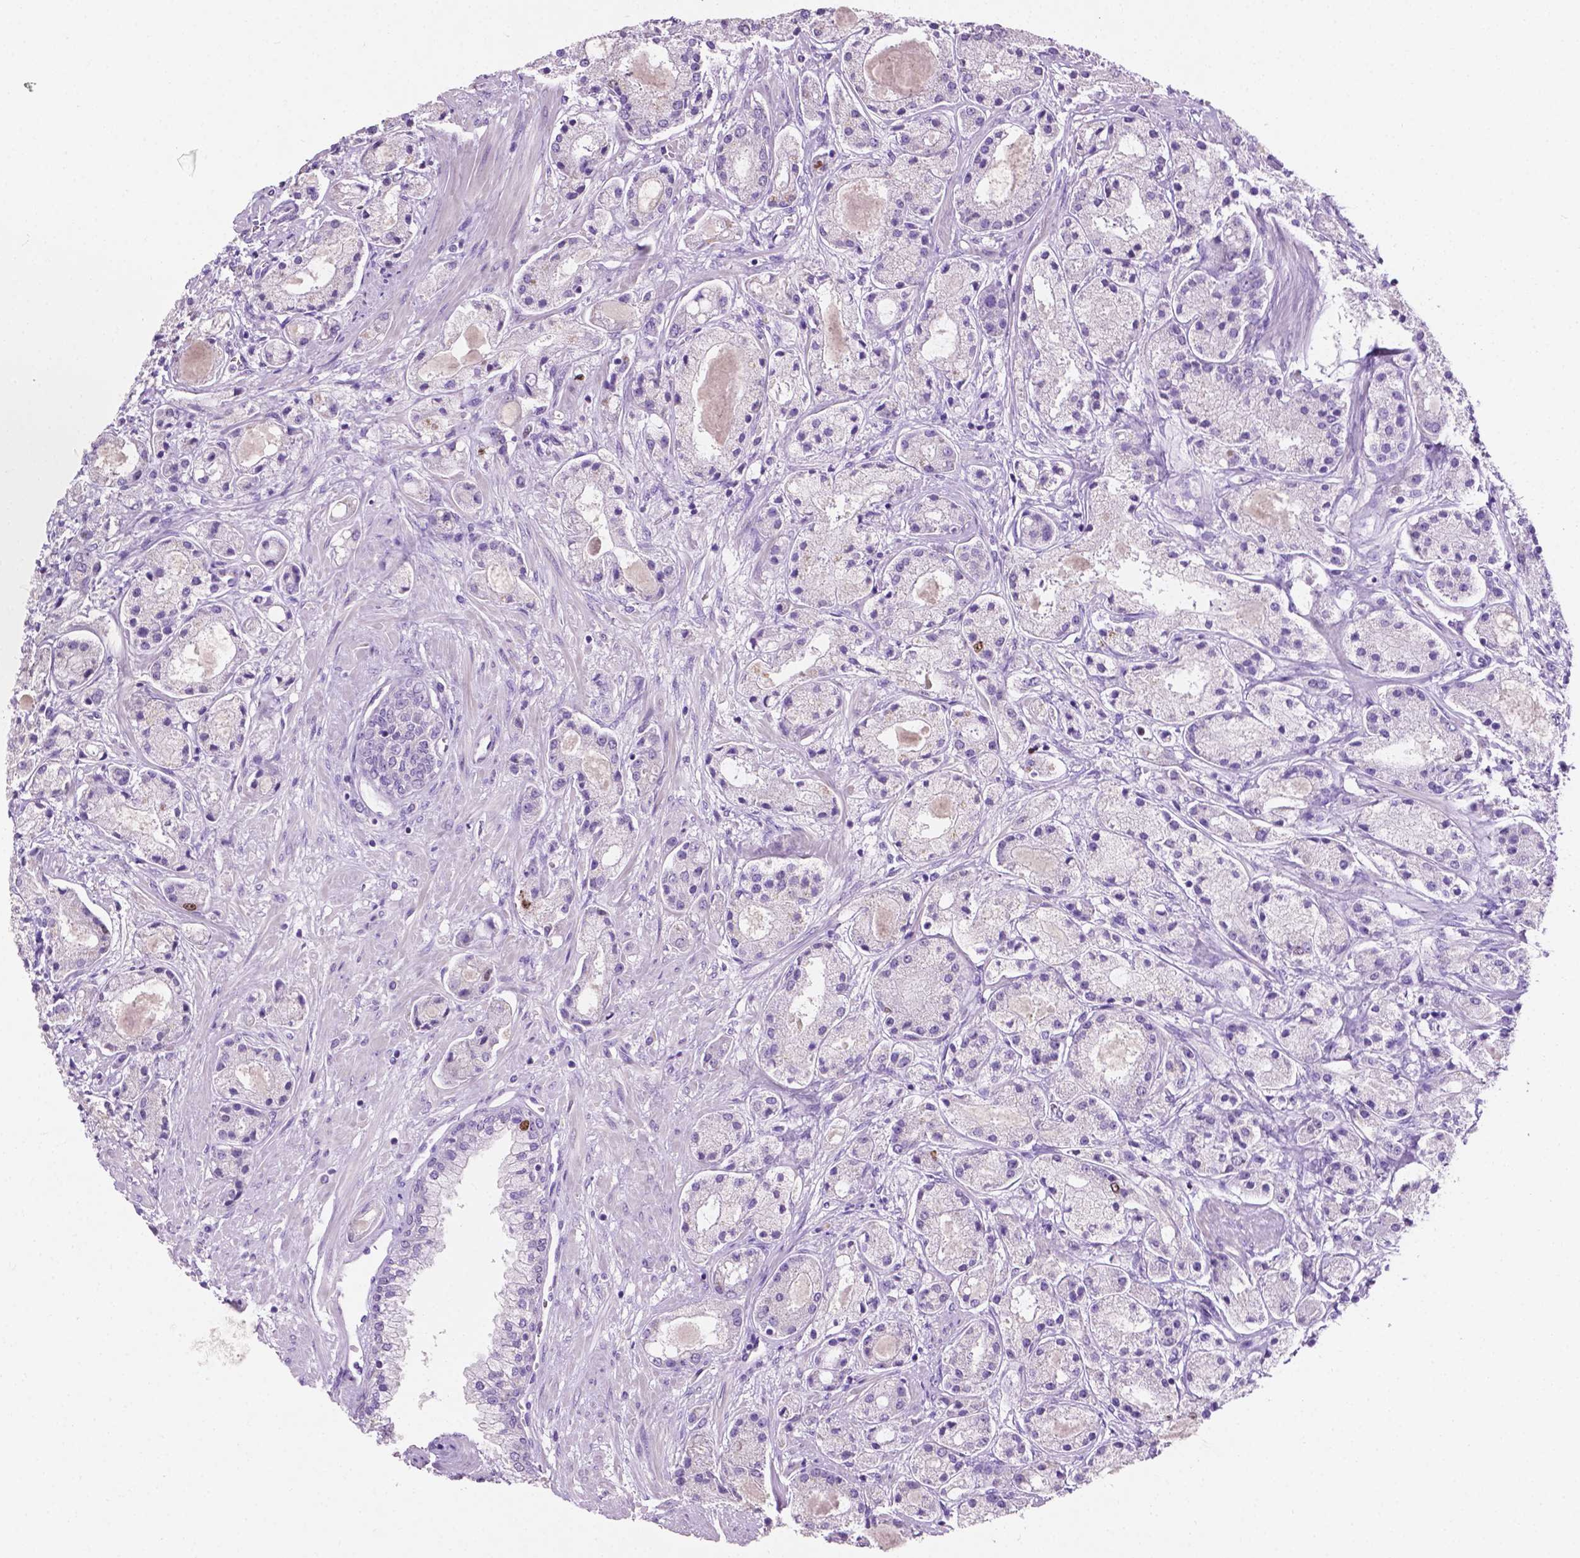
{"staining": {"intensity": "negative", "quantity": "none", "location": "none"}, "tissue": "prostate cancer", "cell_type": "Tumor cells", "image_type": "cancer", "snomed": [{"axis": "morphology", "description": "Adenocarcinoma, High grade"}, {"axis": "topography", "description": "Prostate"}], "caption": "Micrograph shows no protein staining in tumor cells of prostate cancer tissue.", "gene": "SIAH2", "patient": {"sex": "male", "age": 67}}